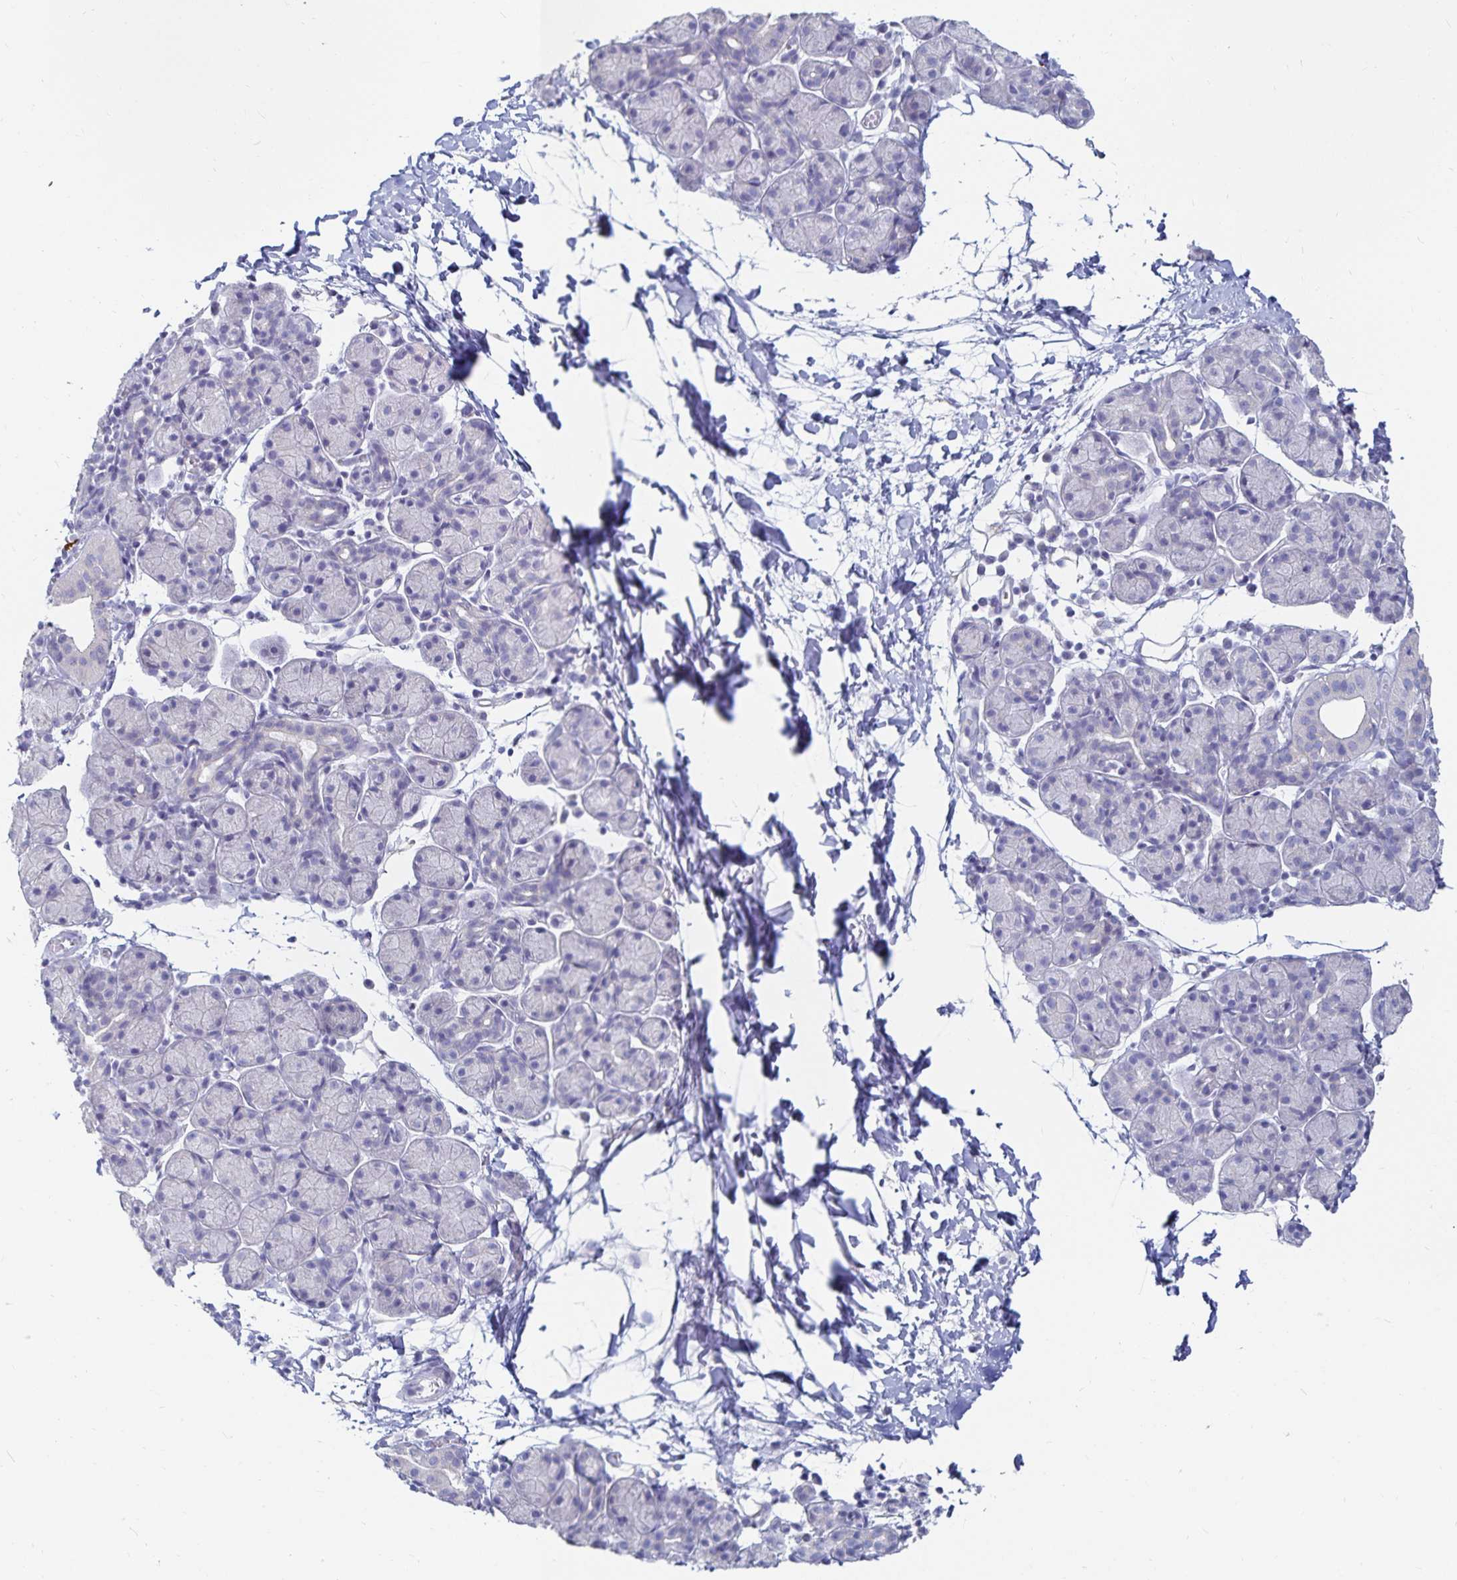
{"staining": {"intensity": "negative", "quantity": "none", "location": "none"}, "tissue": "salivary gland", "cell_type": "Glandular cells", "image_type": "normal", "snomed": [{"axis": "morphology", "description": "Normal tissue, NOS"}, {"axis": "morphology", "description": "Inflammation, NOS"}, {"axis": "topography", "description": "Lymph node"}, {"axis": "topography", "description": "Salivary gland"}], "caption": "The immunohistochemistry (IHC) histopathology image has no significant positivity in glandular cells of salivary gland. (Immunohistochemistry (ihc), brightfield microscopy, high magnification).", "gene": "TNIP1", "patient": {"sex": "male", "age": 3}}